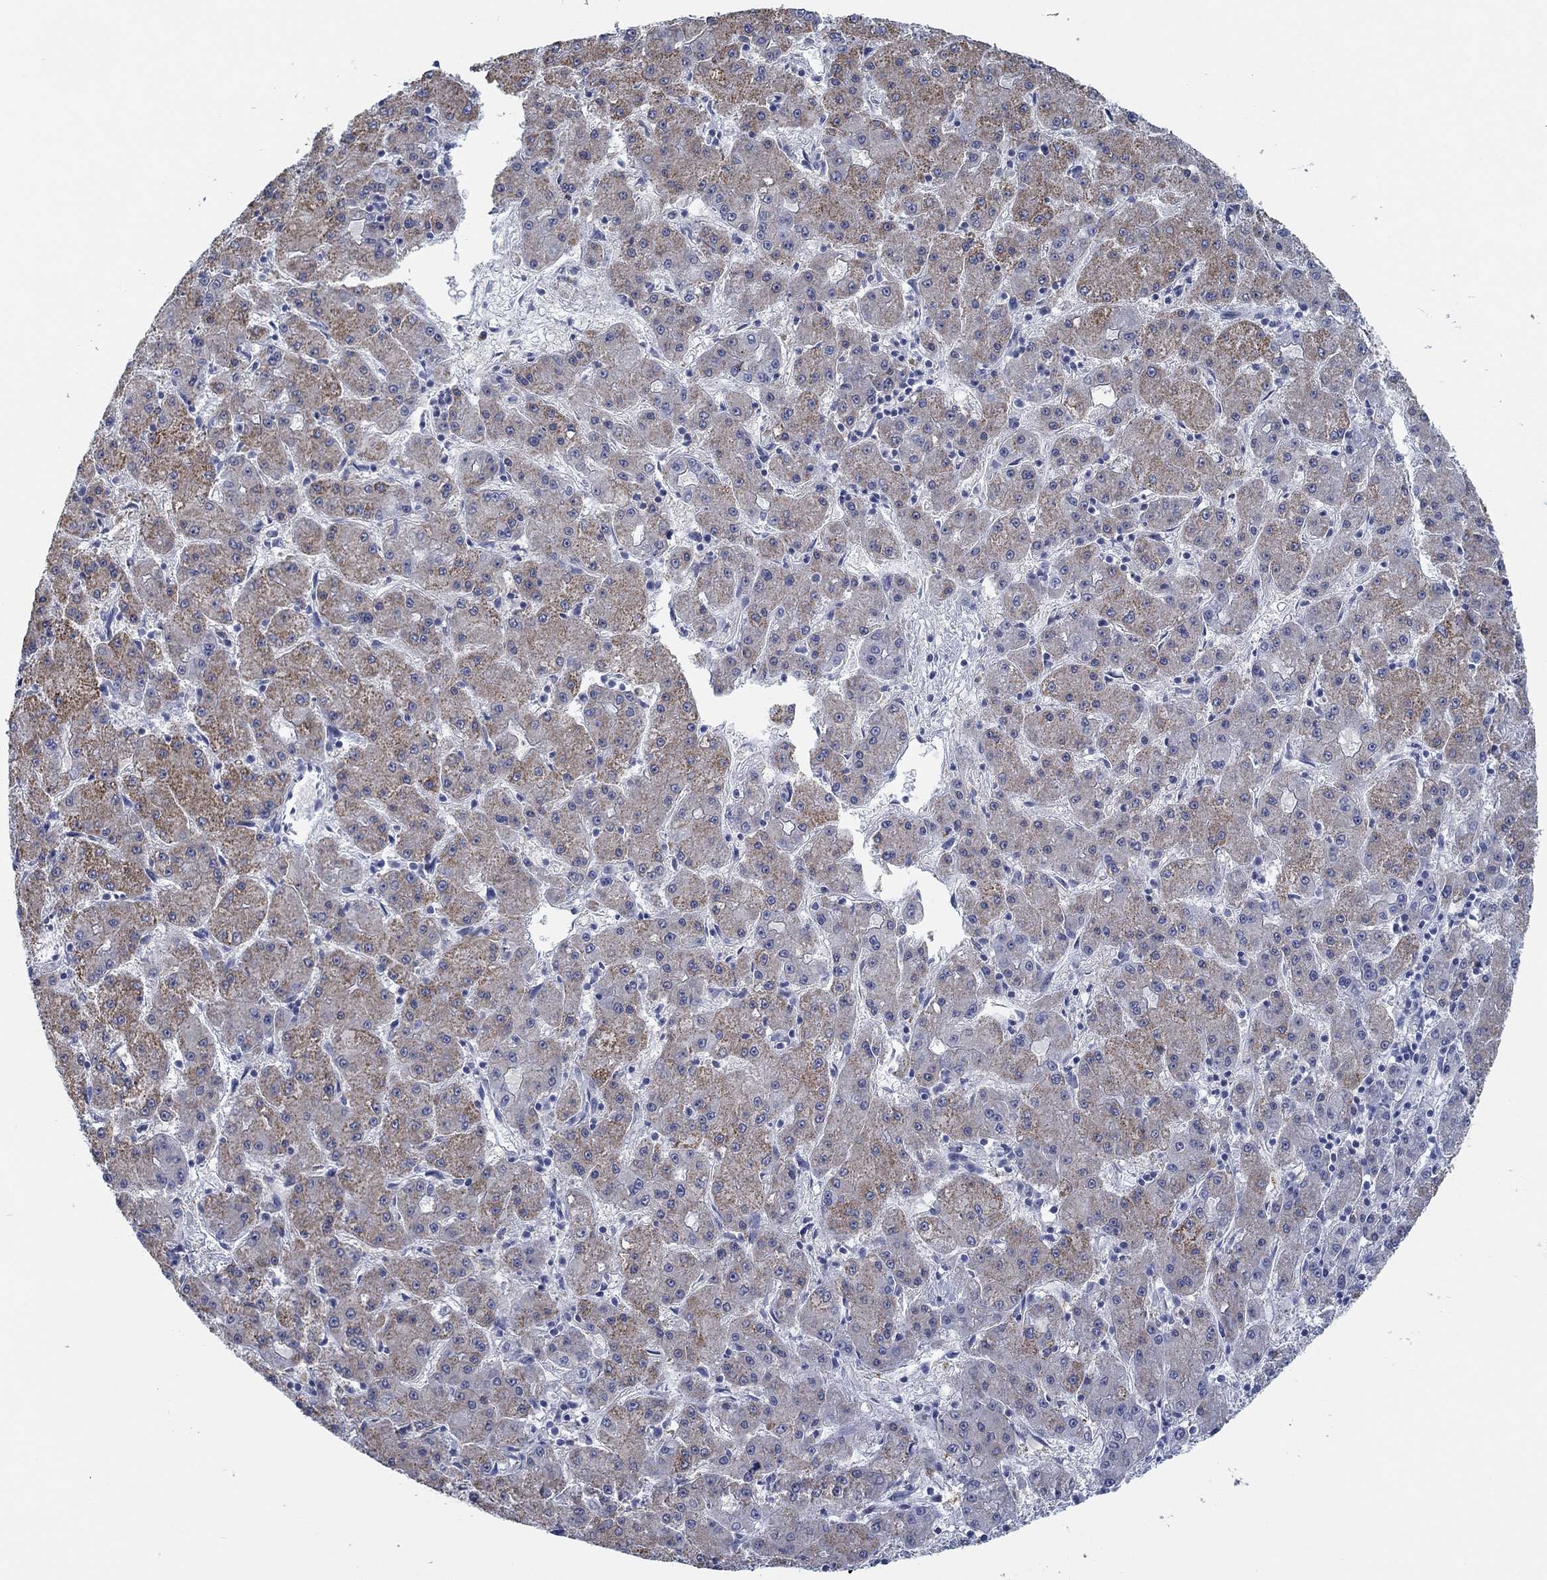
{"staining": {"intensity": "moderate", "quantity": "<25%", "location": "cytoplasmic/membranous"}, "tissue": "liver cancer", "cell_type": "Tumor cells", "image_type": "cancer", "snomed": [{"axis": "morphology", "description": "Carcinoma, Hepatocellular, NOS"}, {"axis": "topography", "description": "Liver"}], "caption": "Protein expression analysis of hepatocellular carcinoma (liver) shows moderate cytoplasmic/membranous positivity in approximately <25% of tumor cells.", "gene": "DNAL1", "patient": {"sex": "male", "age": 73}}